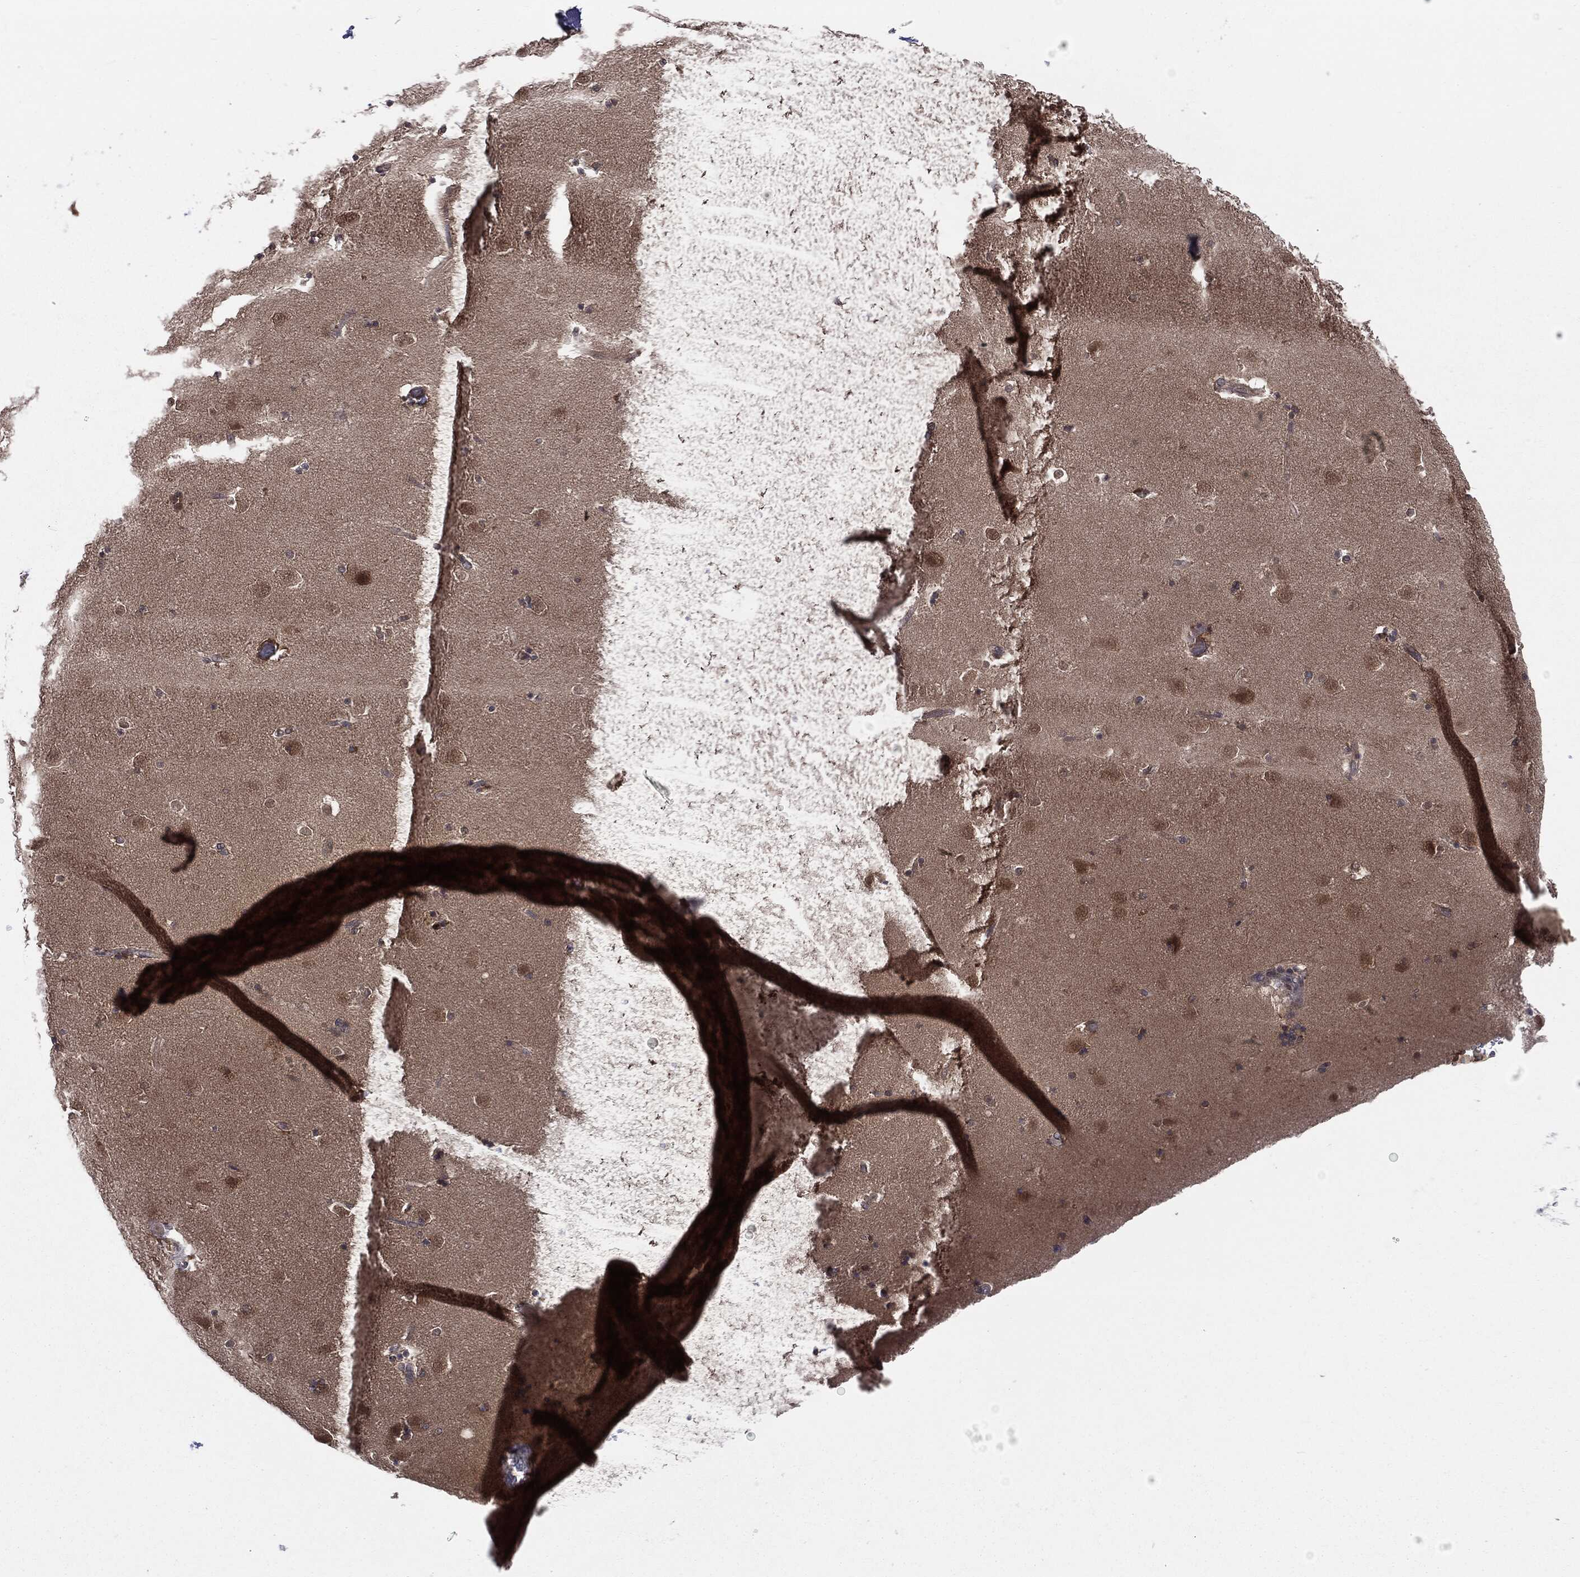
{"staining": {"intensity": "negative", "quantity": "none", "location": "none"}, "tissue": "caudate", "cell_type": "Glial cells", "image_type": "normal", "snomed": [{"axis": "morphology", "description": "Normal tissue, NOS"}, {"axis": "topography", "description": "Lateral ventricle wall"}], "caption": "DAB (3,3'-diaminobenzidine) immunohistochemical staining of unremarkable human caudate displays no significant expression in glial cells. Brightfield microscopy of IHC stained with DAB (brown) and hematoxylin (blue), captured at high magnification.", "gene": "KRT7", "patient": {"sex": "male", "age": 51}}